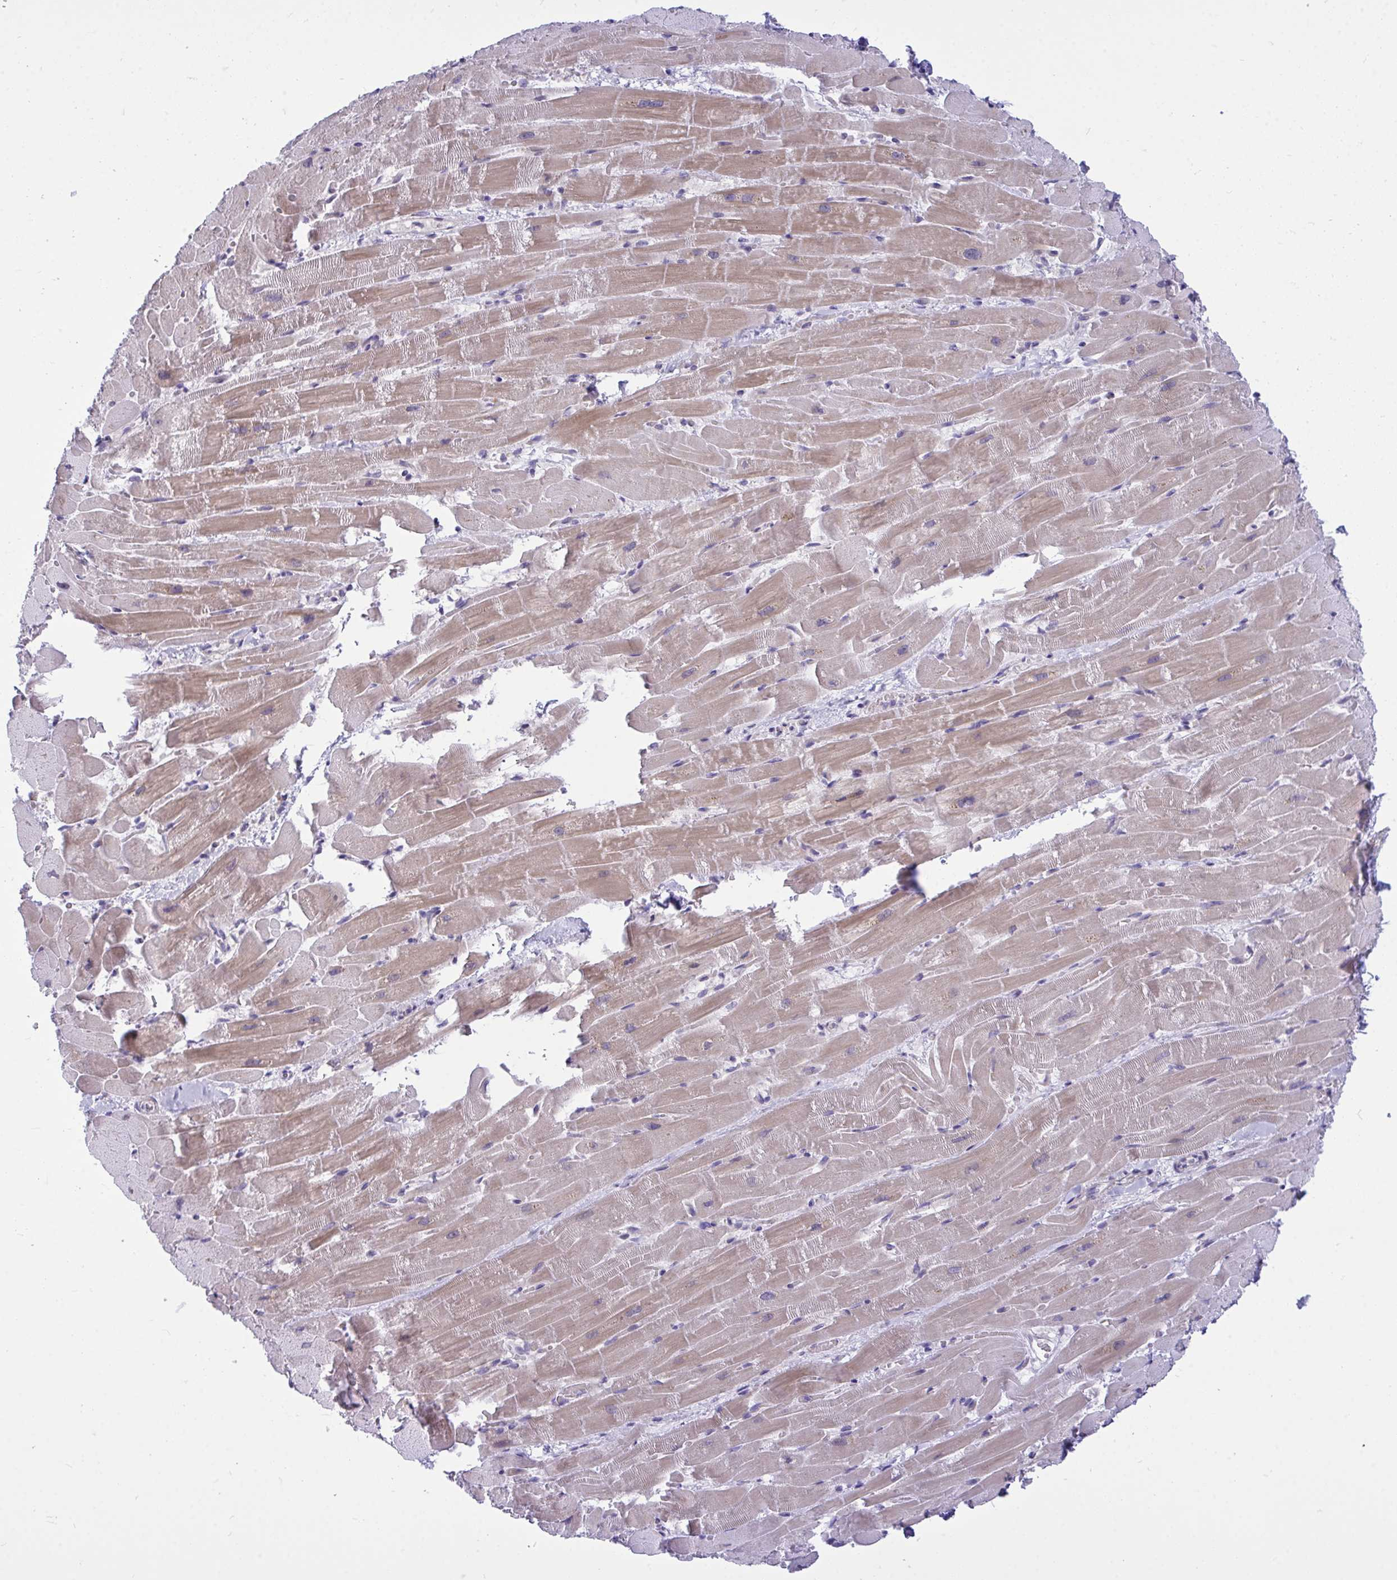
{"staining": {"intensity": "moderate", "quantity": "25%-75%", "location": "cytoplasmic/membranous"}, "tissue": "heart muscle", "cell_type": "Cardiomyocytes", "image_type": "normal", "snomed": [{"axis": "morphology", "description": "Normal tissue, NOS"}, {"axis": "topography", "description": "Heart"}], "caption": "DAB immunohistochemical staining of benign human heart muscle exhibits moderate cytoplasmic/membranous protein positivity in approximately 25%-75% of cardiomyocytes.", "gene": "HMBOX1", "patient": {"sex": "male", "age": 37}}